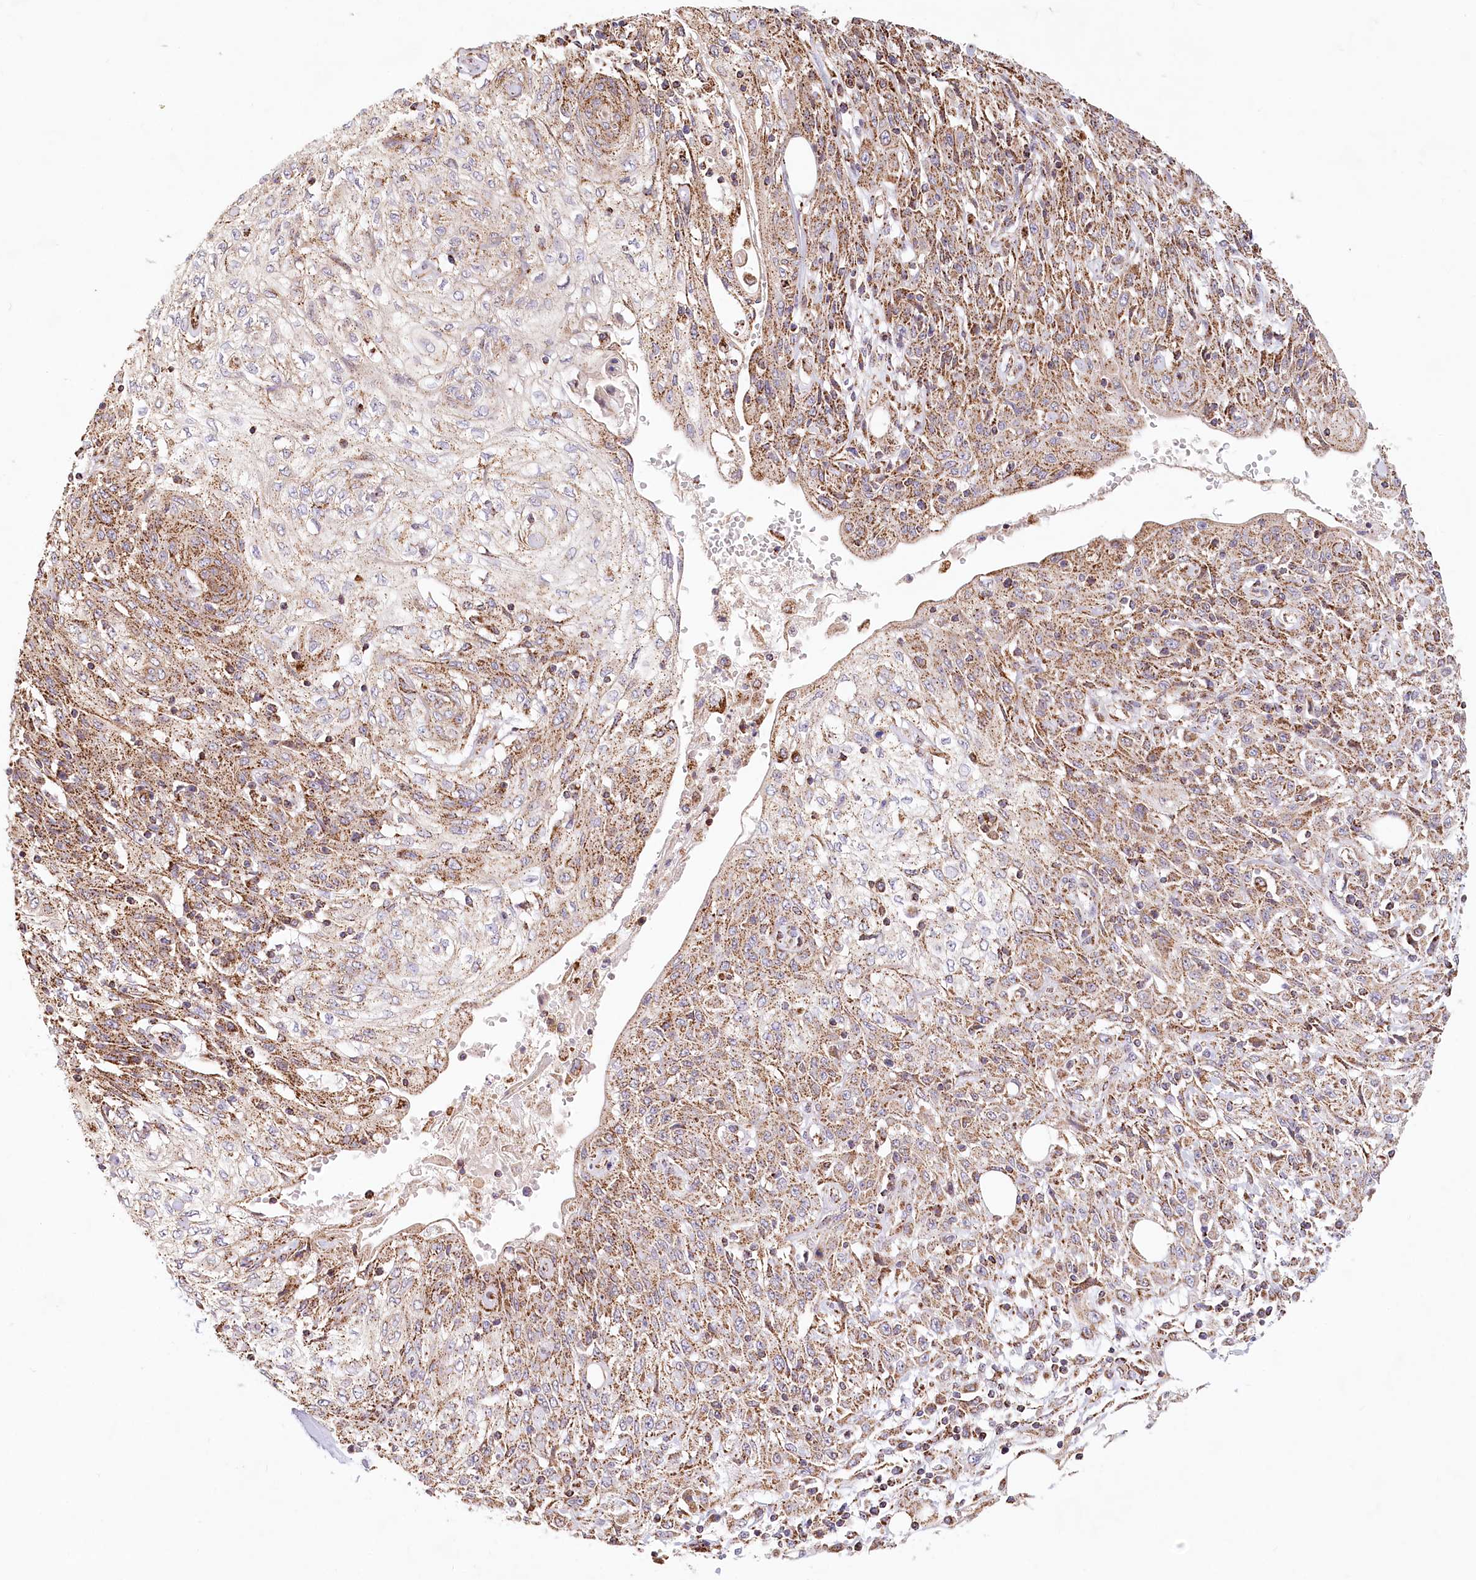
{"staining": {"intensity": "moderate", "quantity": ">75%", "location": "cytoplasmic/membranous"}, "tissue": "skin cancer", "cell_type": "Tumor cells", "image_type": "cancer", "snomed": [{"axis": "morphology", "description": "Squamous cell carcinoma, NOS"}, {"axis": "morphology", "description": "Squamous cell carcinoma, metastatic, NOS"}, {"axis": "topography", "description": "Skin"}, {"axis": "topography", "description": "Lymph node"}], "caption": "Immunohistochemistry (IHC) (DAB) staining of human skin cancer (squamous cell carcinoma) shows moderate cytoplasmic/membranous protein staining in about >75% of tumor cells. (Brightfield microscopy of DAB IHC at high magnification).", "gene": "UMPS", "patient": {"sex": "male", "age": 75}}